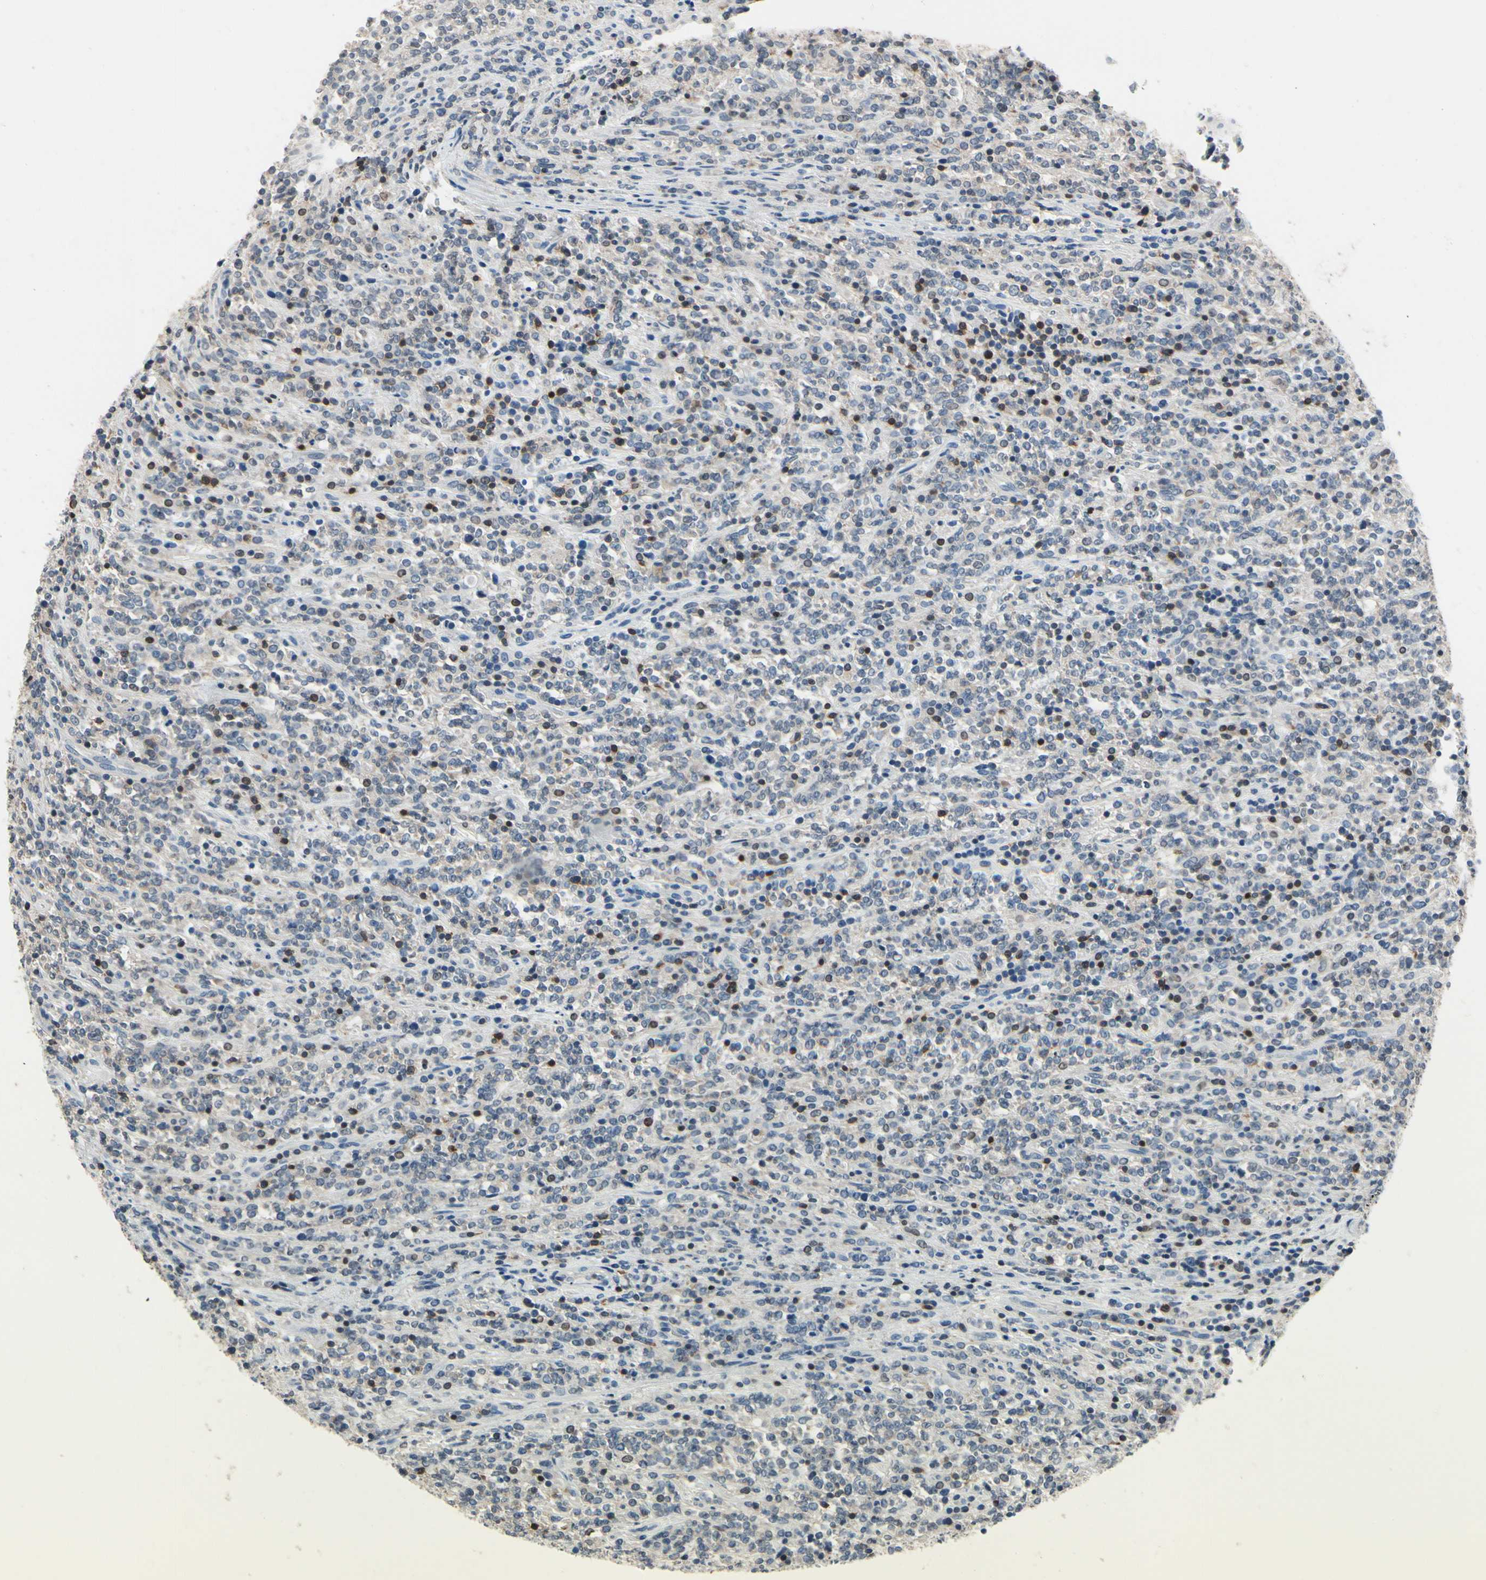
{"staining": {"intensity": "negative", "quantity": "none", "location": "none"}, "tissue": "lymphoma", "cell_type": "Tumor cells", "image_type": "cancer", "snomed": [{"axis": "morphology", "description": "Malignant lymphoma, non-Hodgkin's type, High grade"}, {"axis": "topography", "description": "Soft tissue"}], "caption": "IHC of human malignant lymphoma, non-Hodgkin's type (high-grade) displays no staining in tumor cells.", "gene": "NFATC2", "patient": {"sex": "male", "age": 18}}